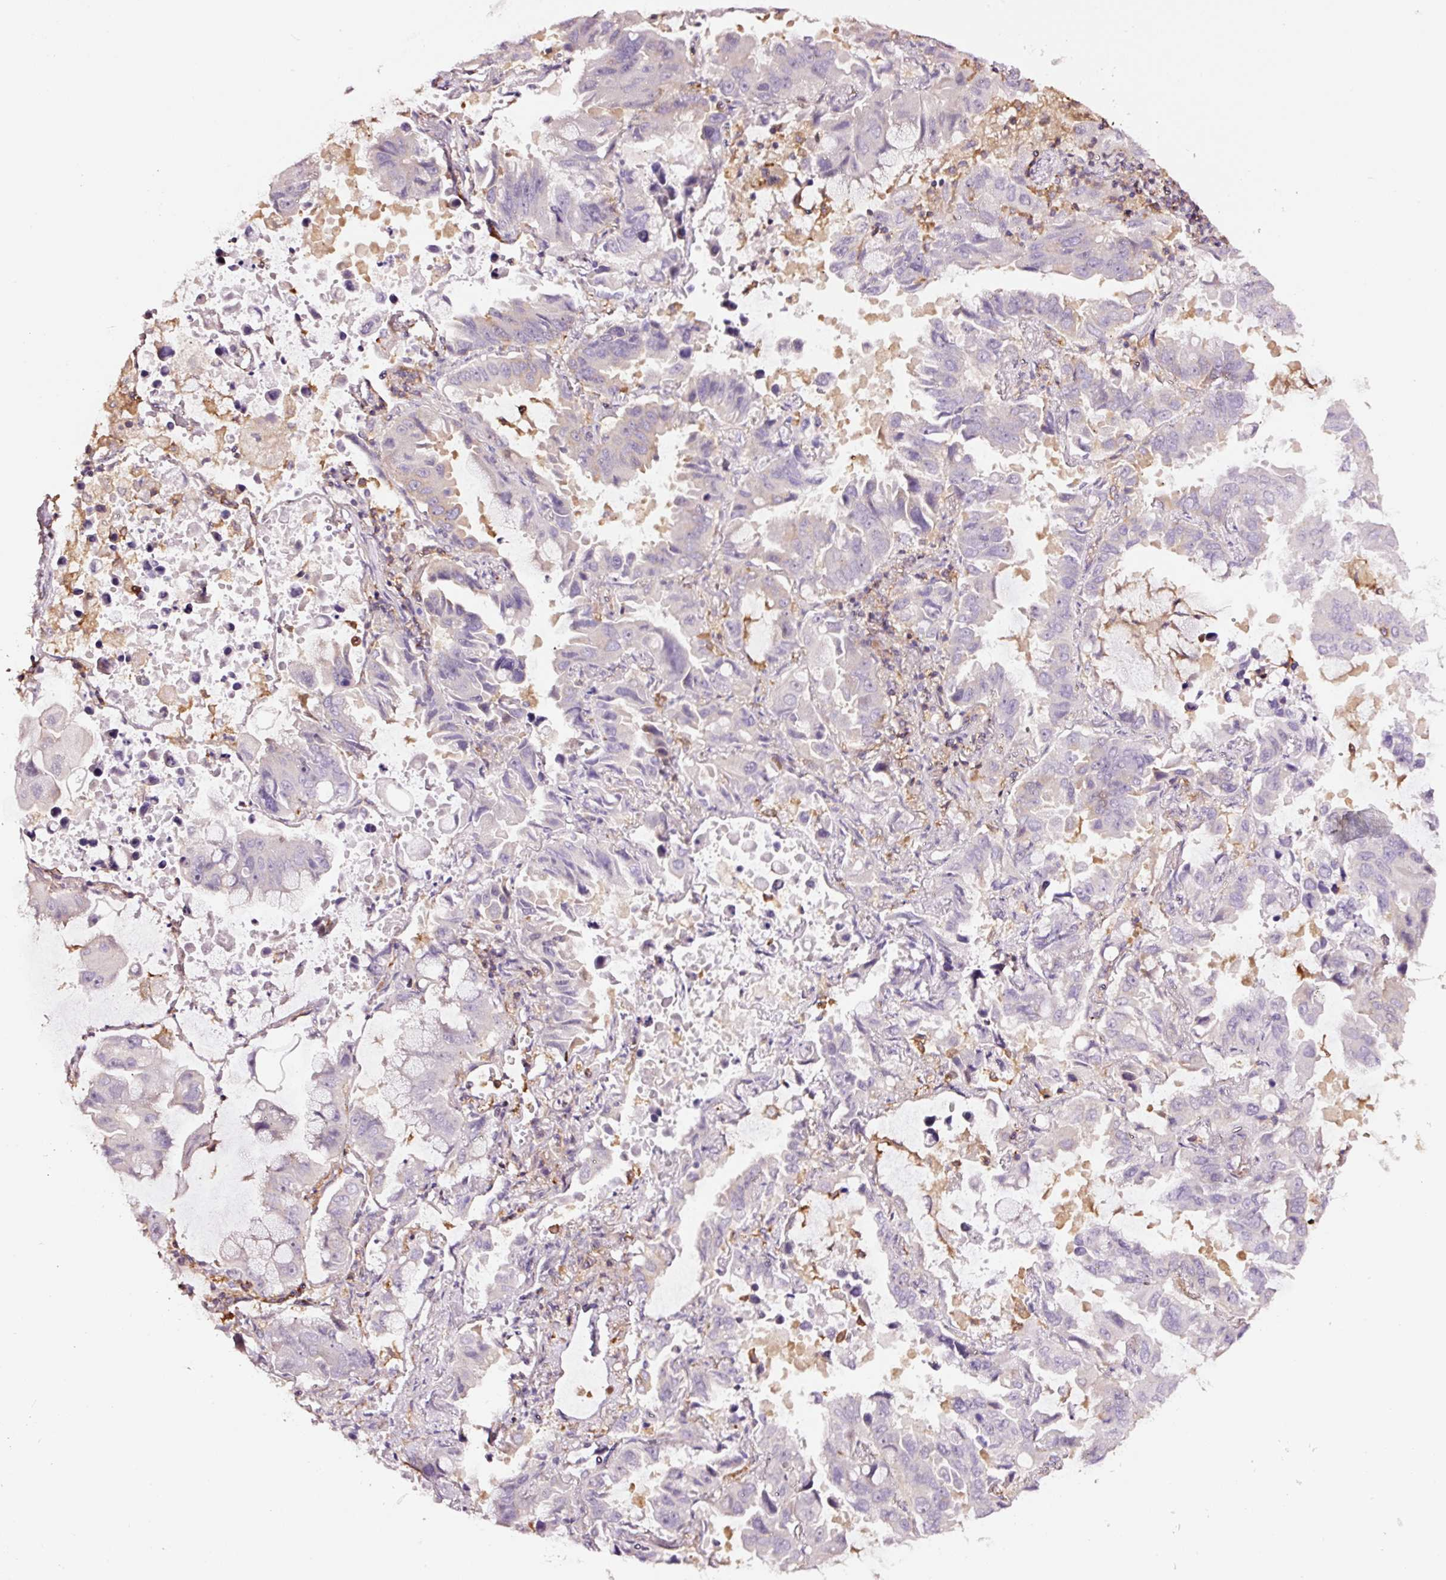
{"staining": {"intensity": "negative", "quantity": "none", "location": "none"}, "tissue": "lung cancer", "cell_type": "Tumor cells", "image_type": "cancer", "snomed": [{"axis": "morphology", "description": "Adenocarcinoma, NOS"}, {"axis": "topography", "description": "Lung"}], "caption": "IHC photomicrograph of human lung cancer stained for a protein (brown), which shows no positivity in tumor cells.", "gene": "METAP1", "patient": {"sex": "male", "age": 64}}